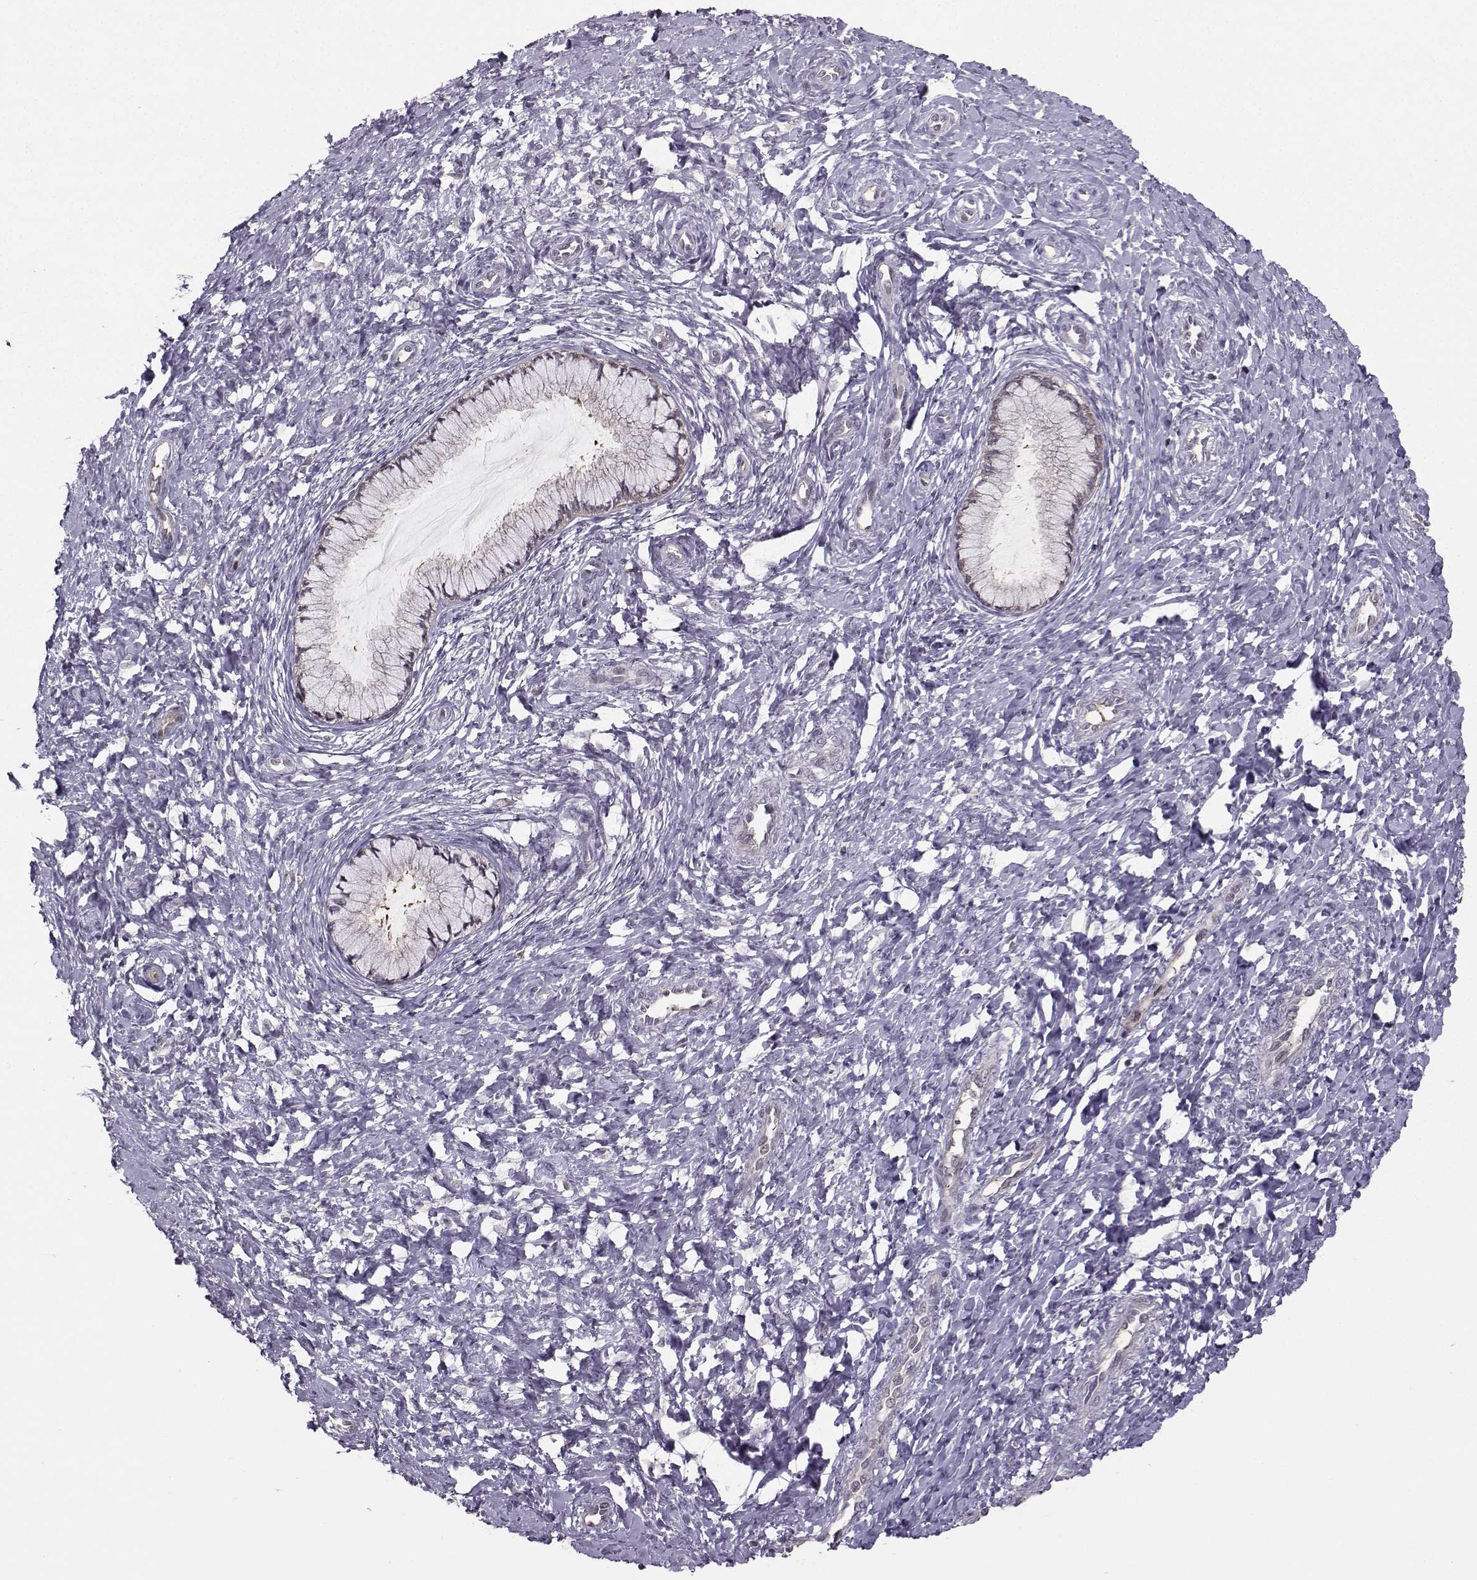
{"staining": {"intensity": "negative", "quantity": "none", "location": "none"}, "tissue": "cervix", "cell_type": "Glandular cells", "image_type": "normal", "snomed": [{"axis": "morphology", "description": "Normal tissue, NOS"}, {"axis": "topography", "description": "Cervix"}], "caption": "DAB immunohistochemical staining of unremarkable cervix demonstrates no significant expression in glandular cells.", "gene": "PKP2", "patient": {"sex": "female", "age": 37}}